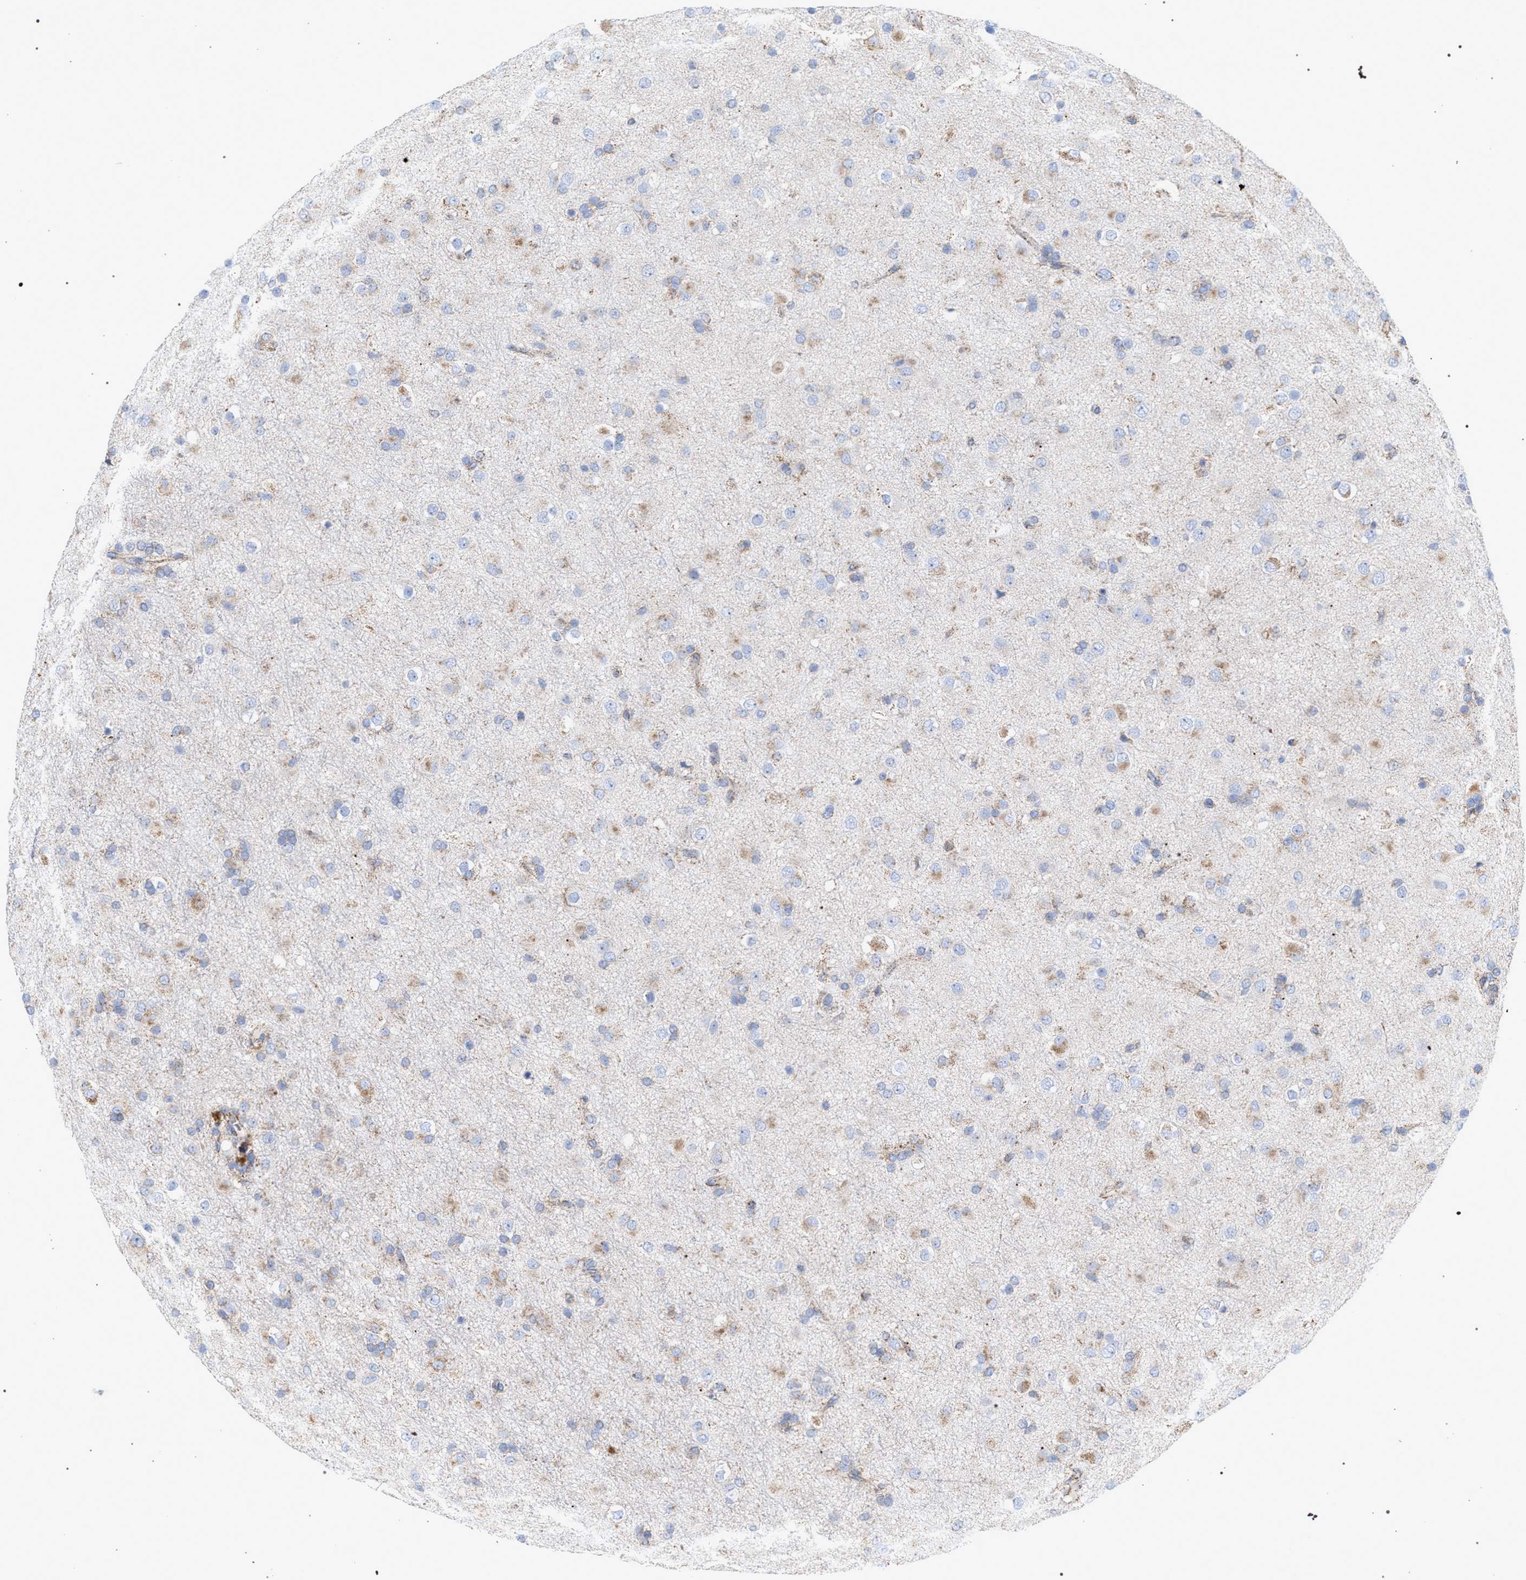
{"staining": {"intensity": "moderate", "quantity": "<25%", "location": "cytoplasmic/membranous"}, "tissue": "glioma", "cell_type": "Tumor cells", "image_type": "cancer", "snomed": [{"axis": "morphology", "description": "Glioma, malignant, Low grade"}, {"axis": "topography", "description": "Brain"}], "caption": "High-magnification brightfield microscopy of low-grade glioma (malignant) stained with DAB (brown) and counterstained with hematoxylin (blue). tumor cells exhibit moderate cytoplasmic/membranous positivity is present in approximately<25% of cells.", "gene": "ECI2", "patient": {"sex": "male", "age": 65}}